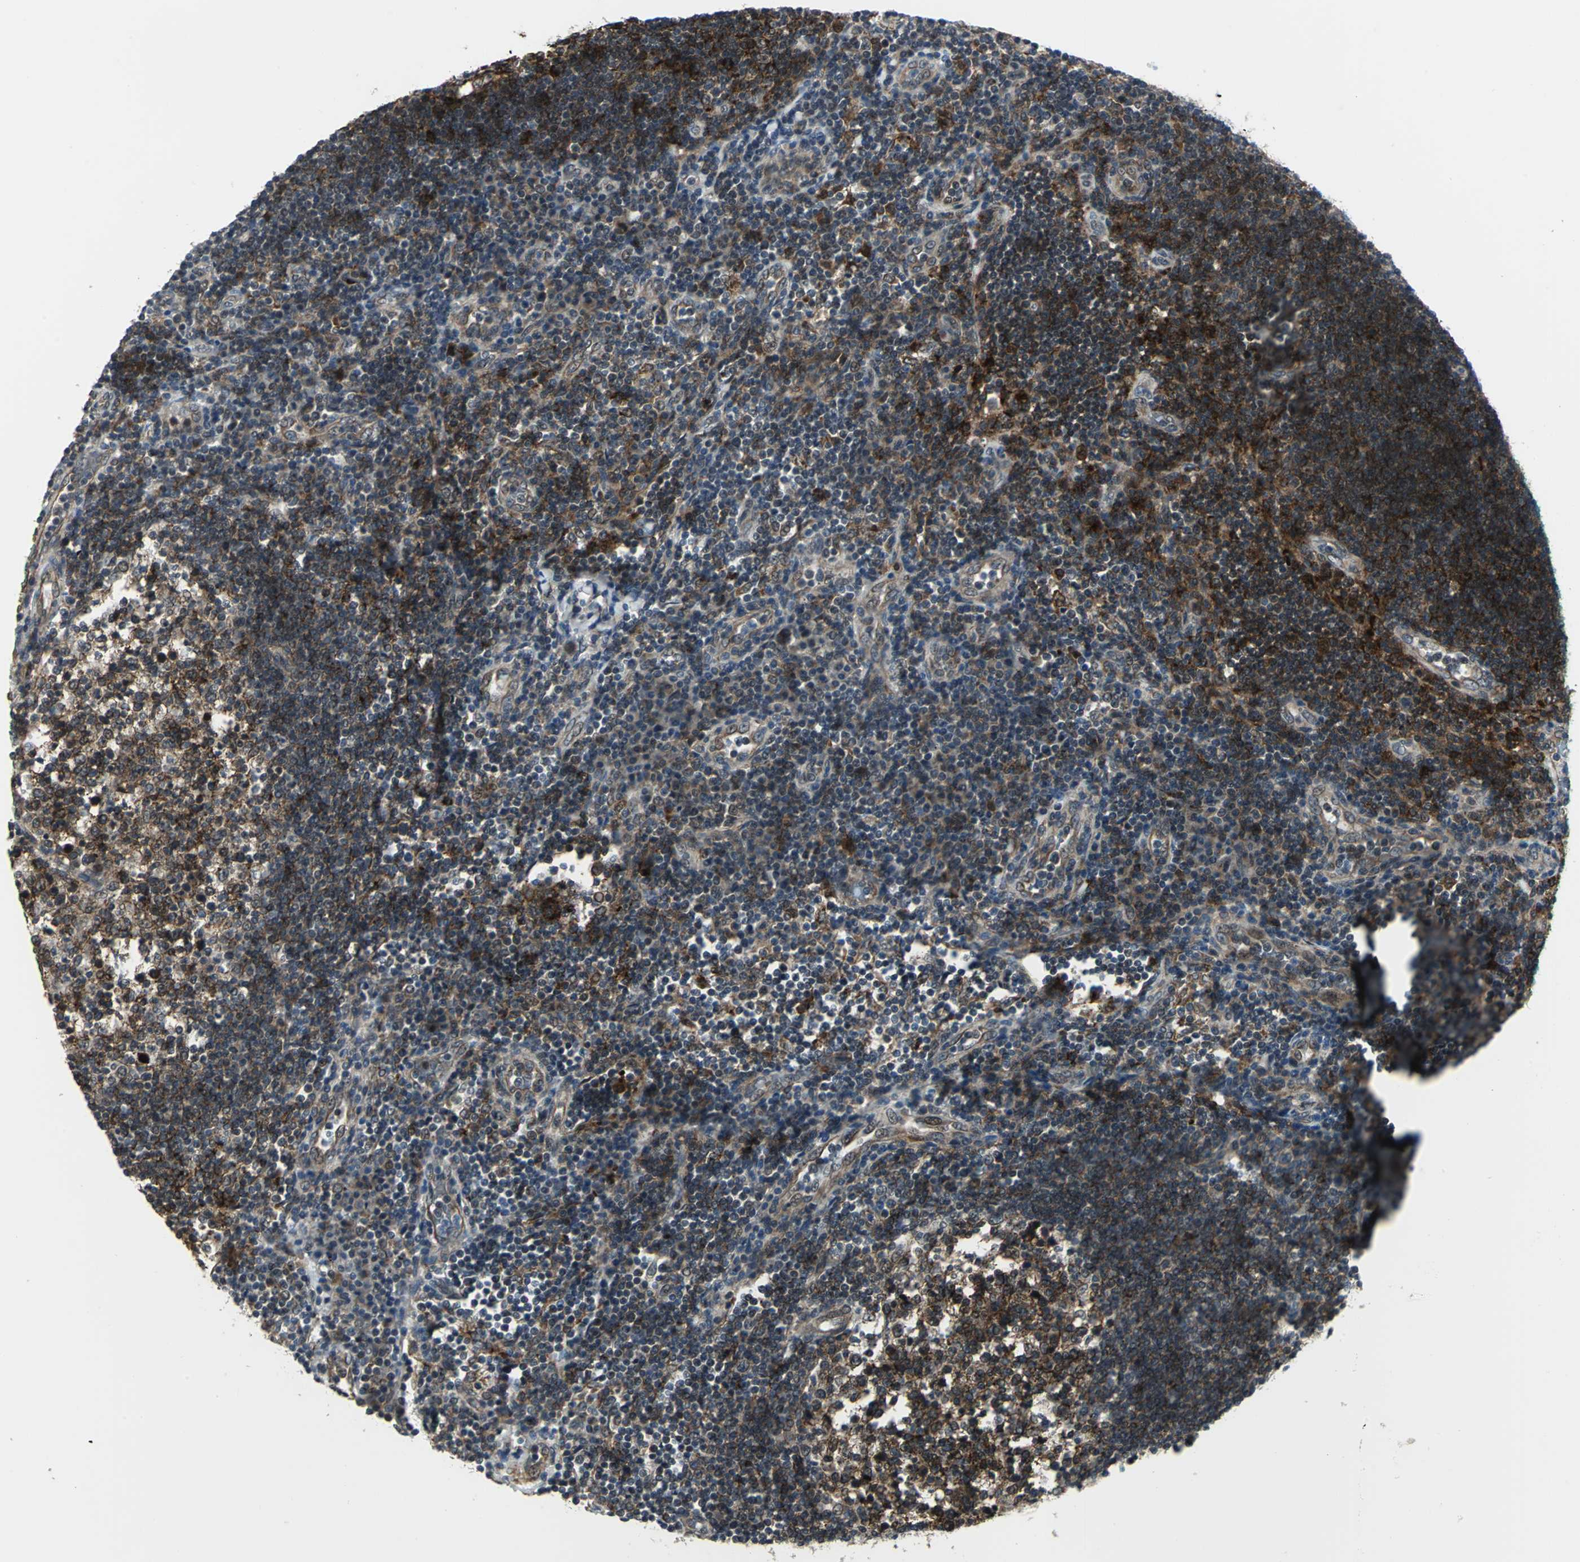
{"staining": {"intensity": "strong", "quantity": ">75%", "location": "cytoplasmic/membranous,nuclear"}, "tissue": "lymph node", "cell_type": "Germinal center cells", "image_type": "normal", "snomed": [{"axis": "morphology", "description": "Normal tissue, NOS"}, {"axis": "morphology", "description": "Squamous cell carcinoma, metastatic, NOS"}, {"axis": "topography", "description": "Lymph node"}], "caption": "Lymph node stained with IHC exhibits strong cytoplasmic/membranous,nuclear staining in about >75% of germinal center cells. (DAB IHC with brightfield microscopy, high magnification).", "gene": "PLAGL2", "patient": {"sex": "female", "age": 53}}